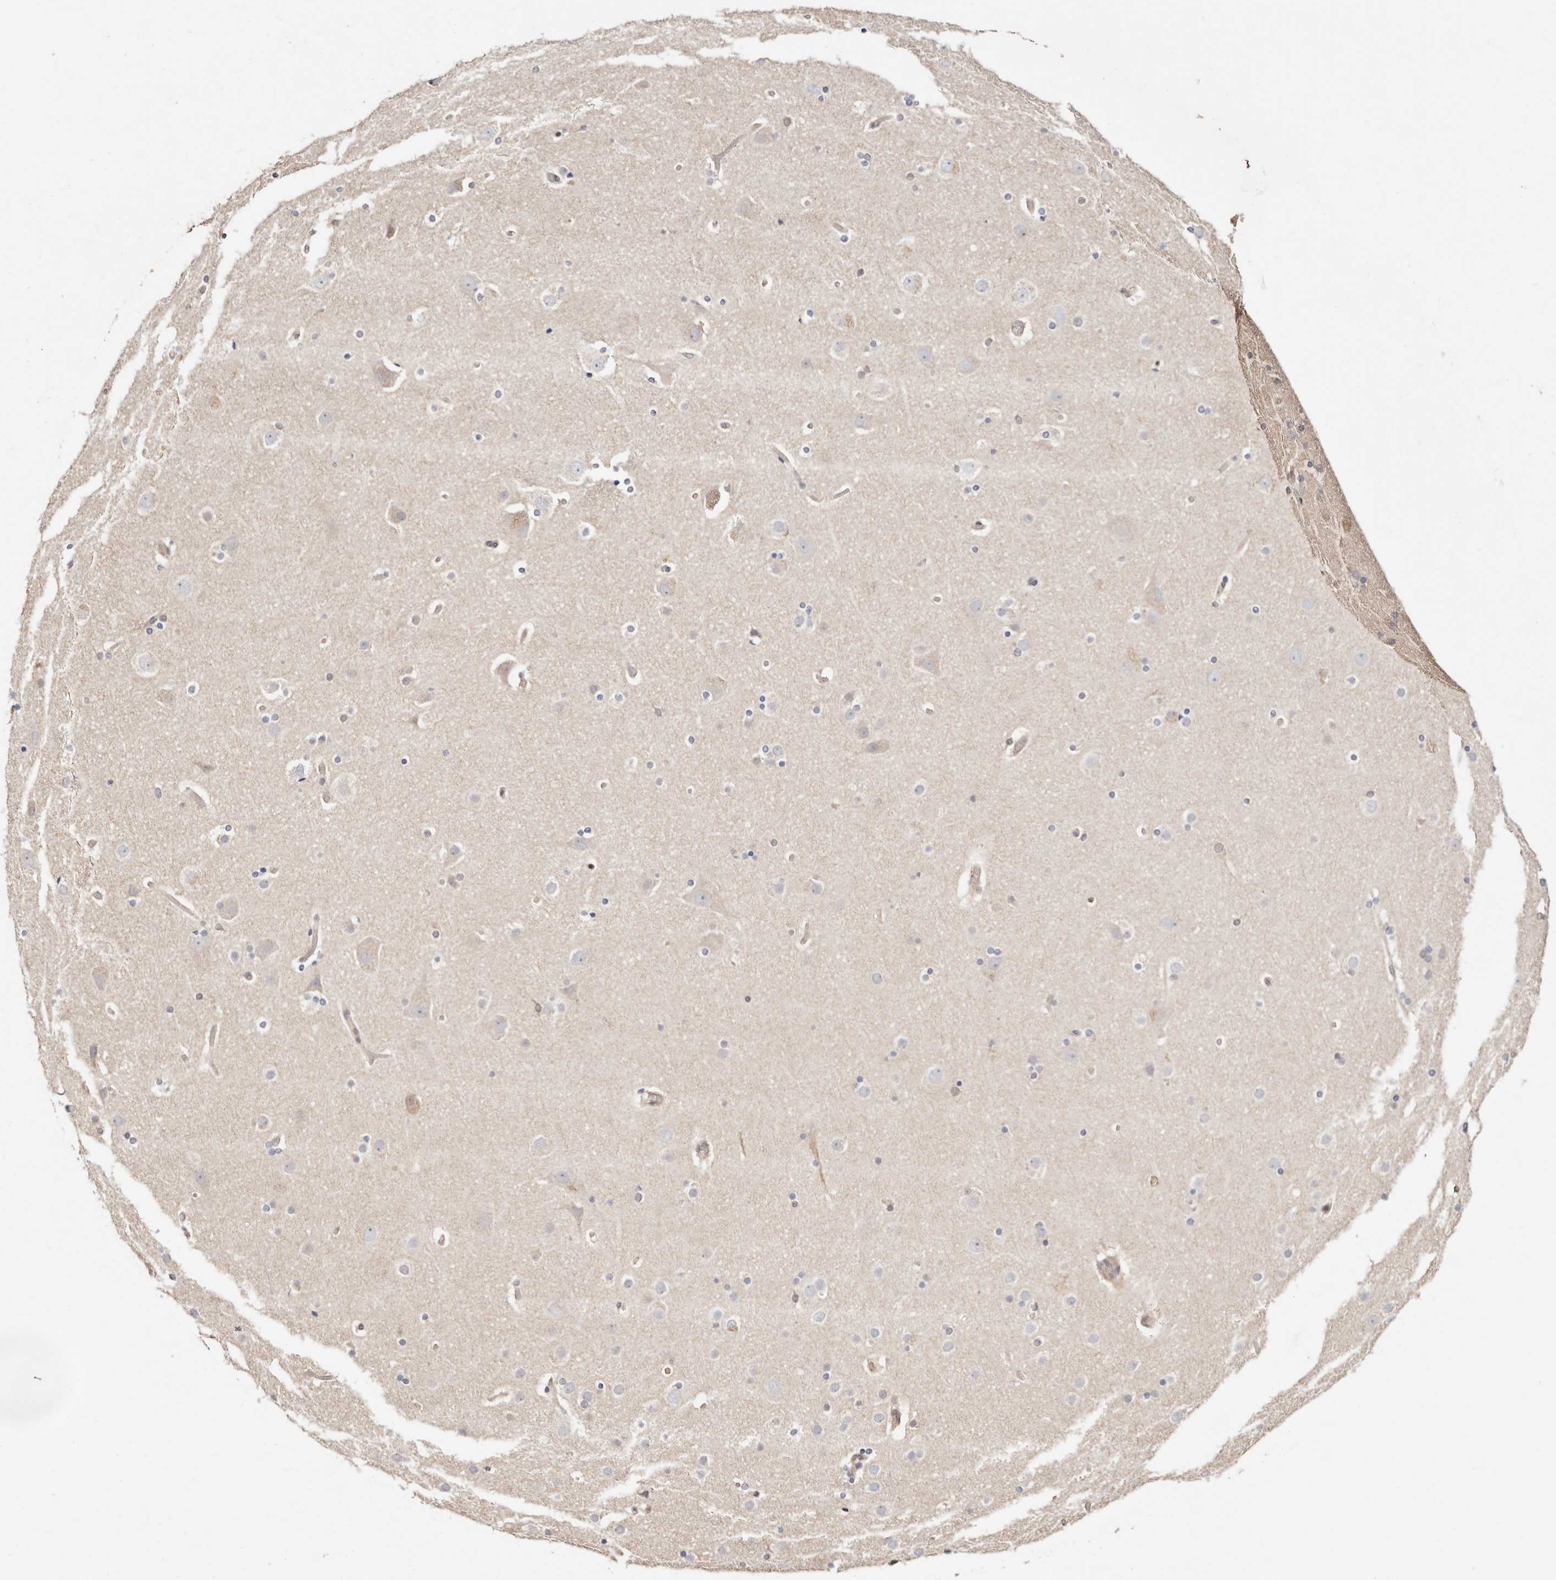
{"staining": {"intensity": "negative", "quantity": "none", "location": "none"}, "tissue": "cerebral cortex", "cell_type": "Endothelial cells", "image_type": "normal", "snomed": [{"axis": "morphology", "description": "Normal tissue, NOS"}, {"axis": "topography", "description": "Cerebral cortex"}], "caption": "Immunohistochemistry of normal human cerebral cortex exhibits no expression in endothelial cells.", "gene": "STAT5A", "patient": {"sex": "male", "age": 57}}